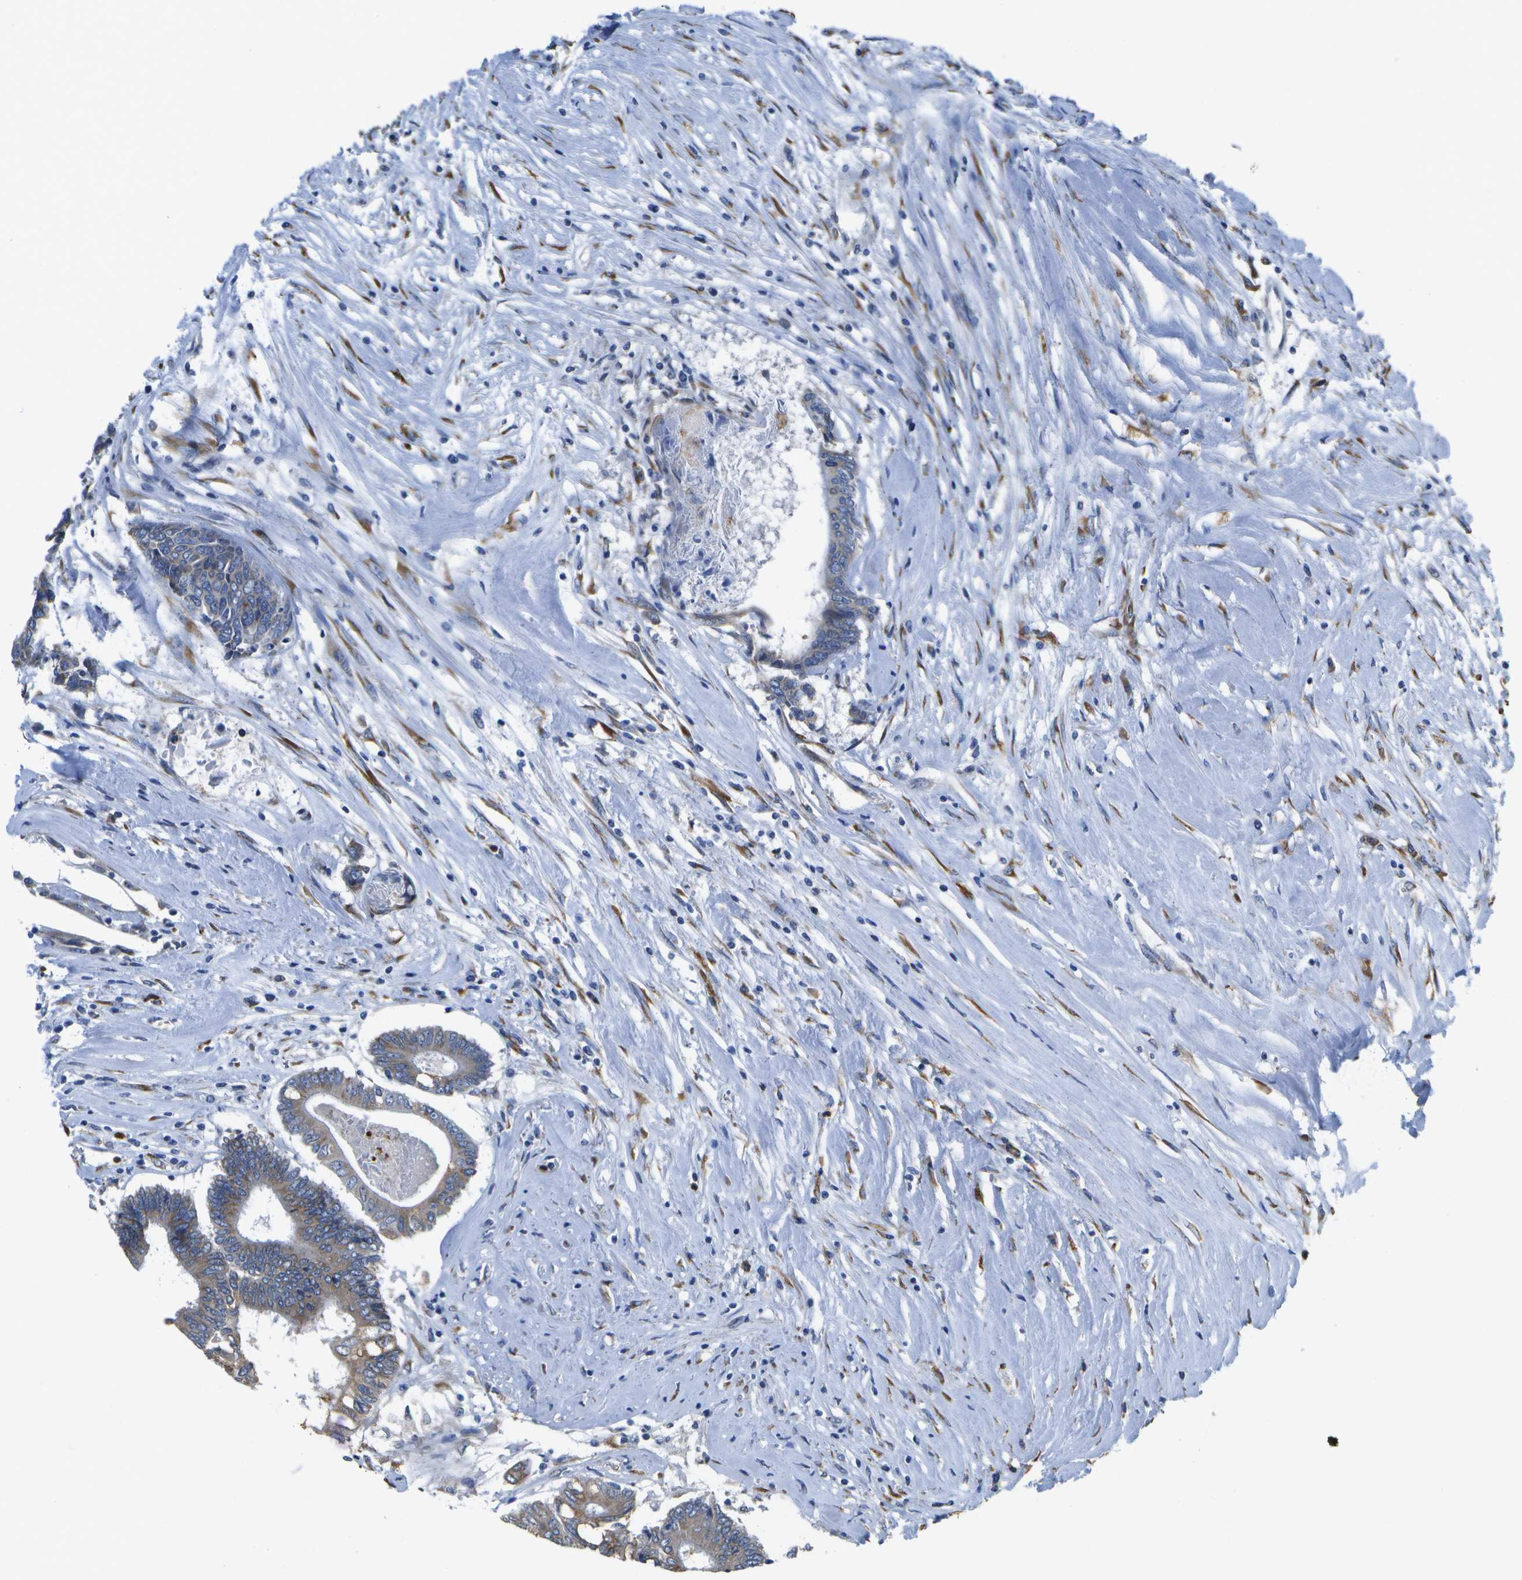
{"staining": {"intensity": "moderate", "quantity": ">75%", "location": "cytoplasmic/membranous"}, "tissue": "colorectal cancer", "cell_type": "Tumor cells", "image_type": "cancer", "snomed": [{"axis": "morphology", "description": "Adenocarcinoma, NOS"}, {"axis": "topography", "description": "Rectum"}], "caption": "Tumor cells exhibit medium levels of moderate cytoplasmic/membranous positivity in approximately >75% of cells in colorectal adenocarcinoma.", "gene": "DSE", "patient": {"sex": "male", "age": 63}}